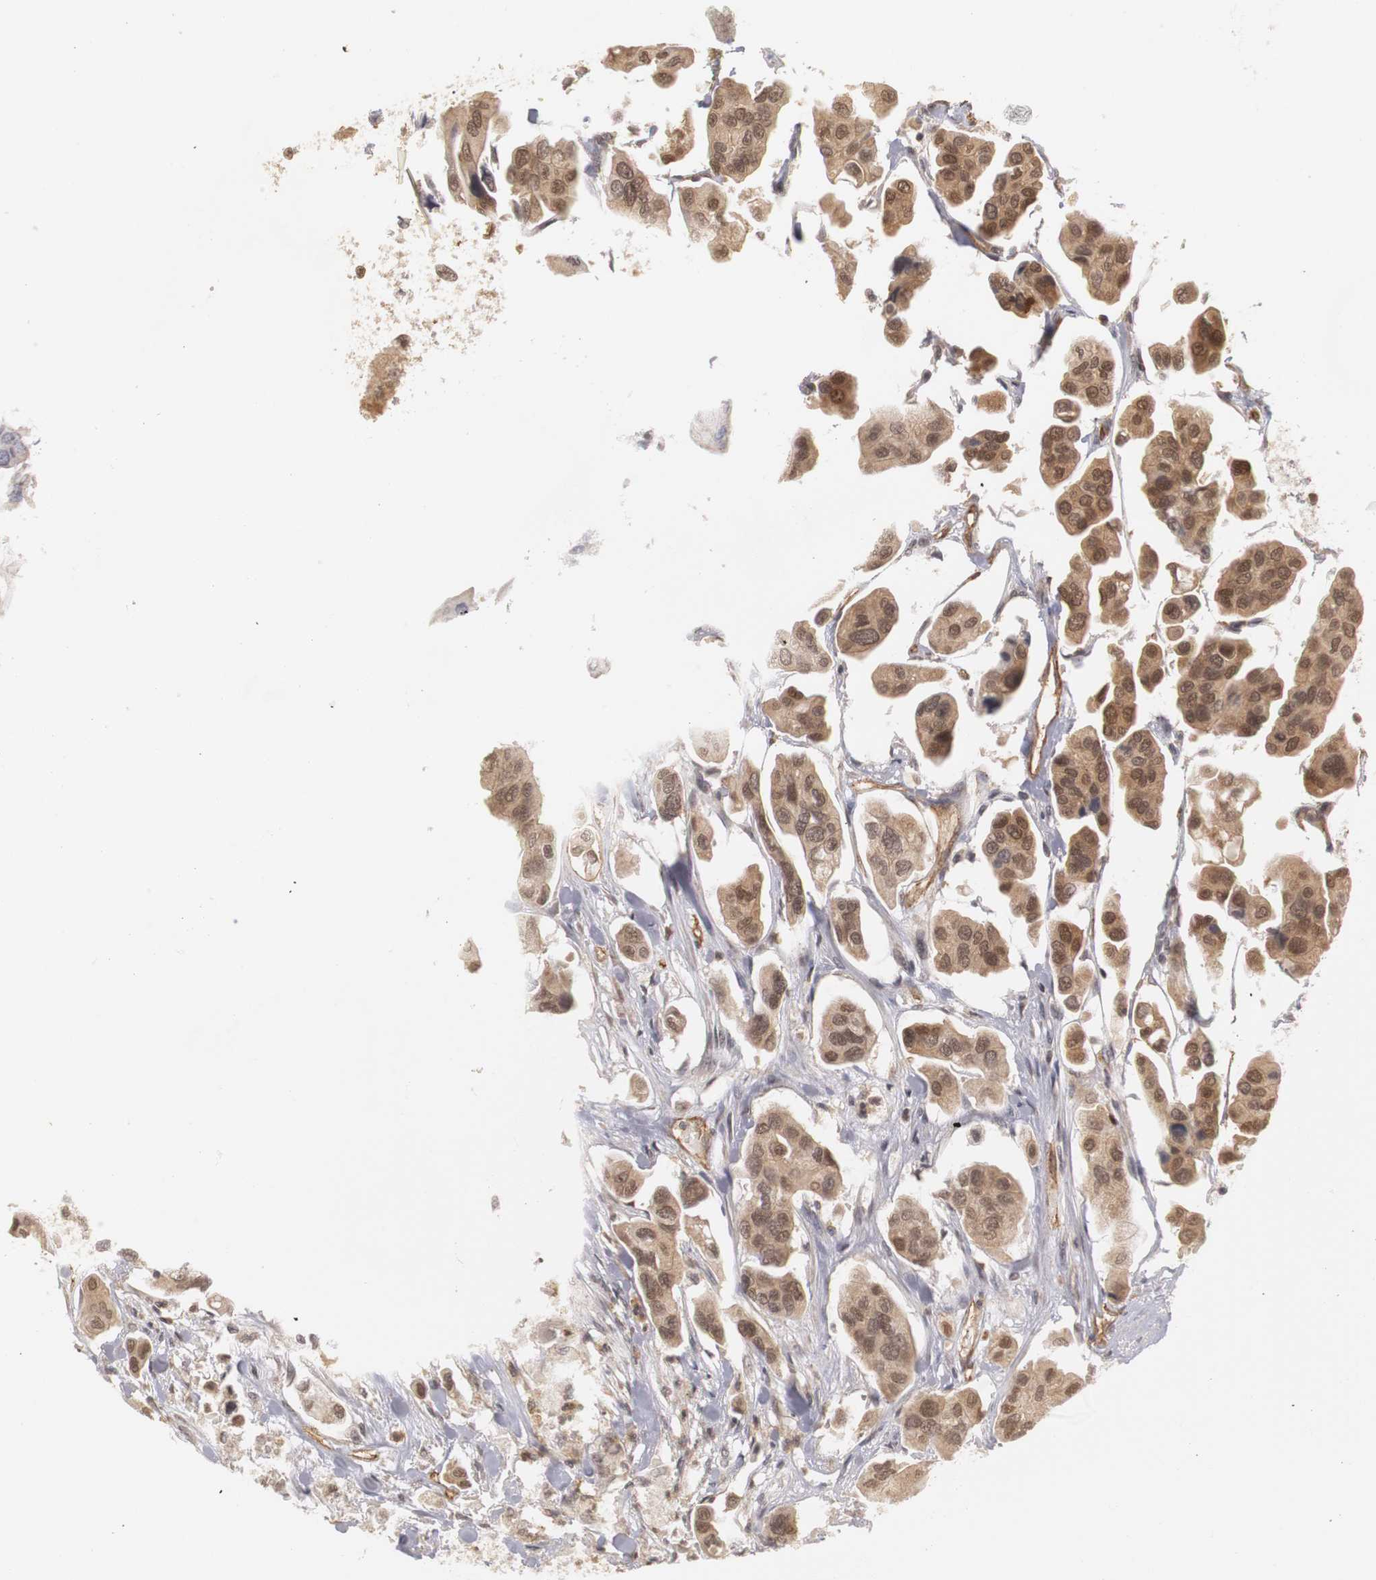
{"staining": {"intensity": "moderate", "quantity": ">75%", "location": "cytoplasmic/membranous,nuclear"}, "tissue": "urothelial cancer", "cell_type": "Tumor cells", "image_type": "cancer", "snomed": [{"axis": "morphology", "description": "Adenocarcinoma, NOS"}, {"axis": "topography", "description": "Urinary bladder"}], "caption": "Immunohistochemical staining of human urothelial cancer shows medium levels of moderate cytoplasmic/membranous and nuclear protein positivity in approximately >75% of tumor cells.", "gene": "PLEKHA1", "patient": {"sex": "male", "age": 61}}